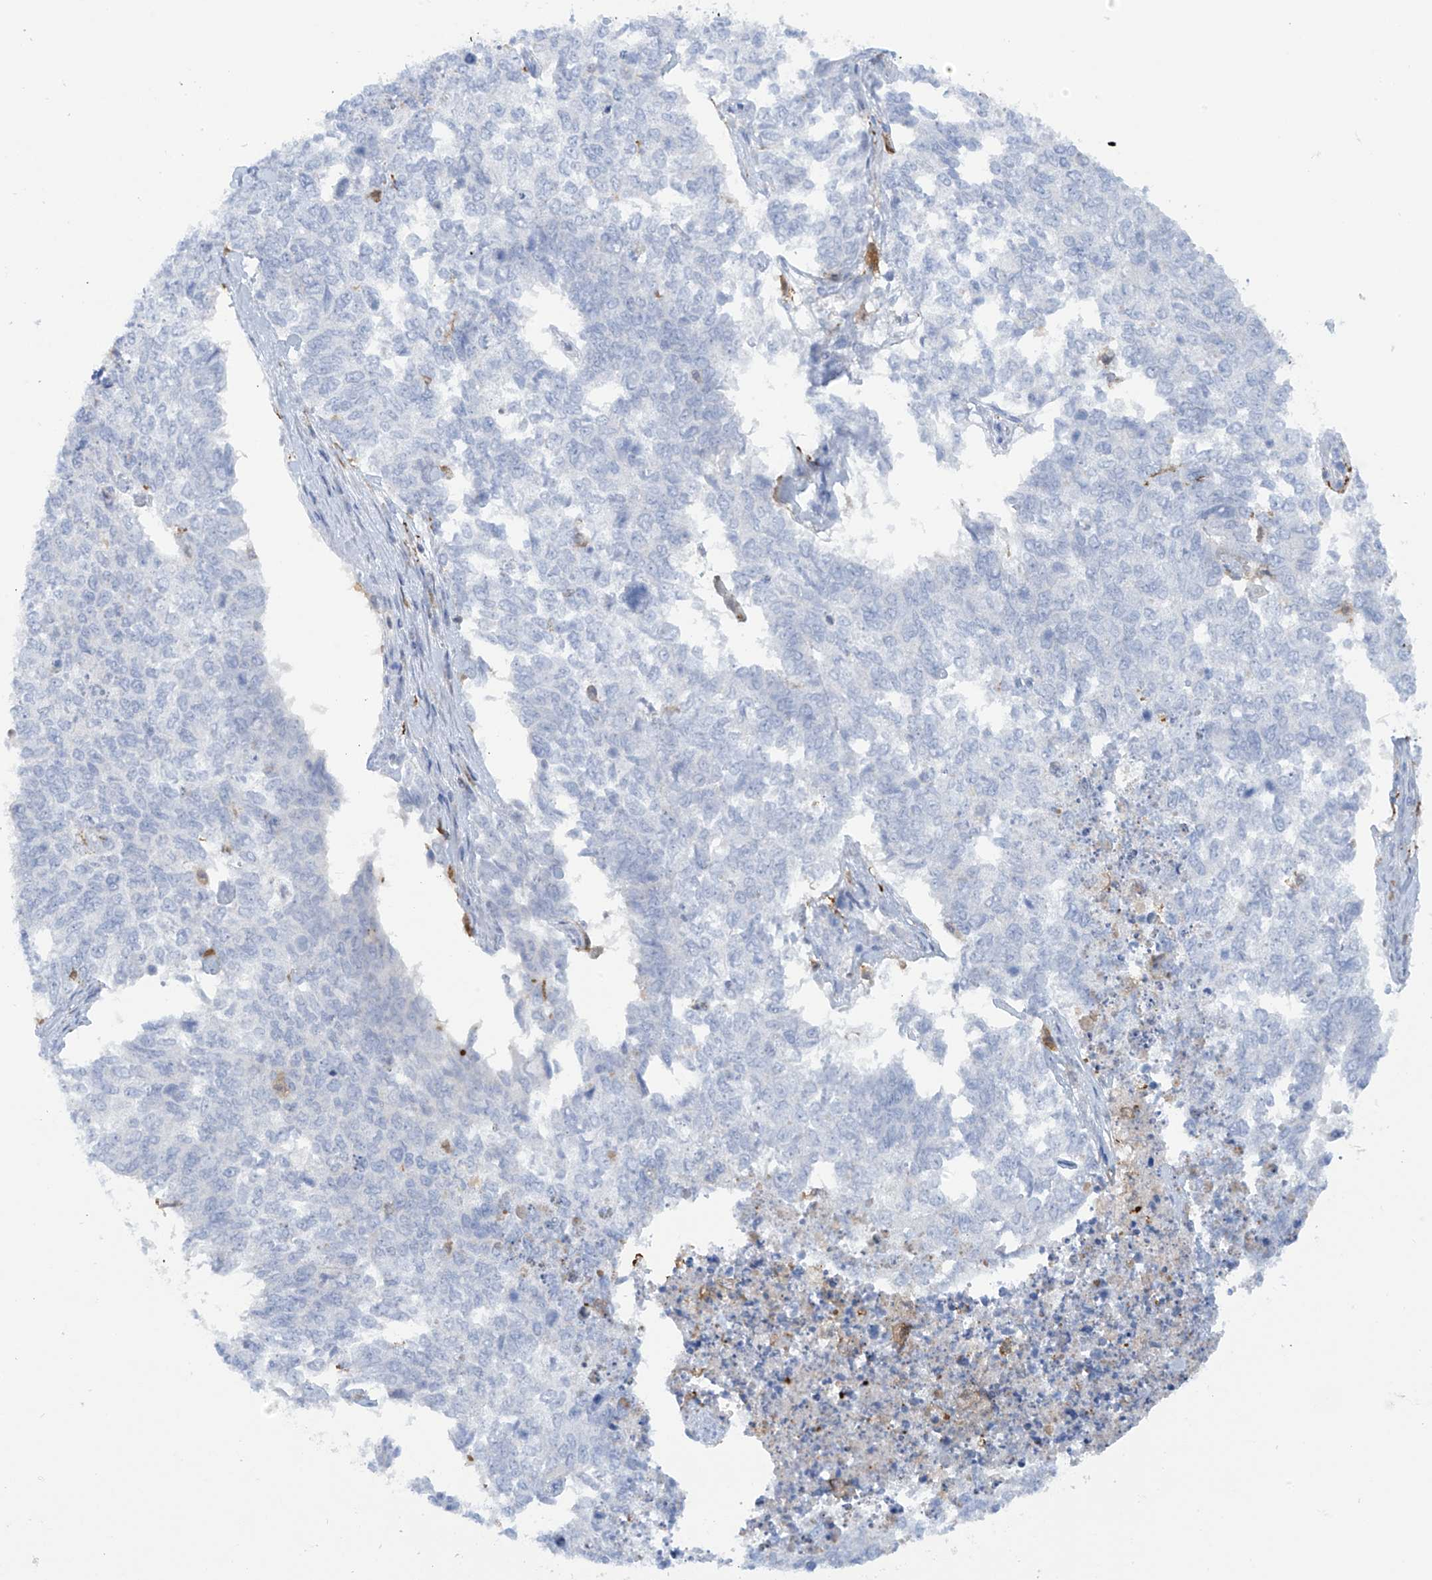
{"staining": {"intensity": "negative", "quantity": "none", "location": "none"}, "tissue": "cervical cancer", "cell_type": "Tumor cells", "image_type": "cancer", "snomed": [{"axis": "morphology", "description": "Squamous cell carcinoma, NOS"}, {"axis": "topography", "description": "Cervix"}], "caption": "DAB (3,3'-diaminobenzidine) immunohistochemical staining of cervical cancer (squamous cell carcinoma) demonstrates no significant staining in tumor cells.", "gene": "TRMT2B", "patient": {"sex": "female", "age": 63}}